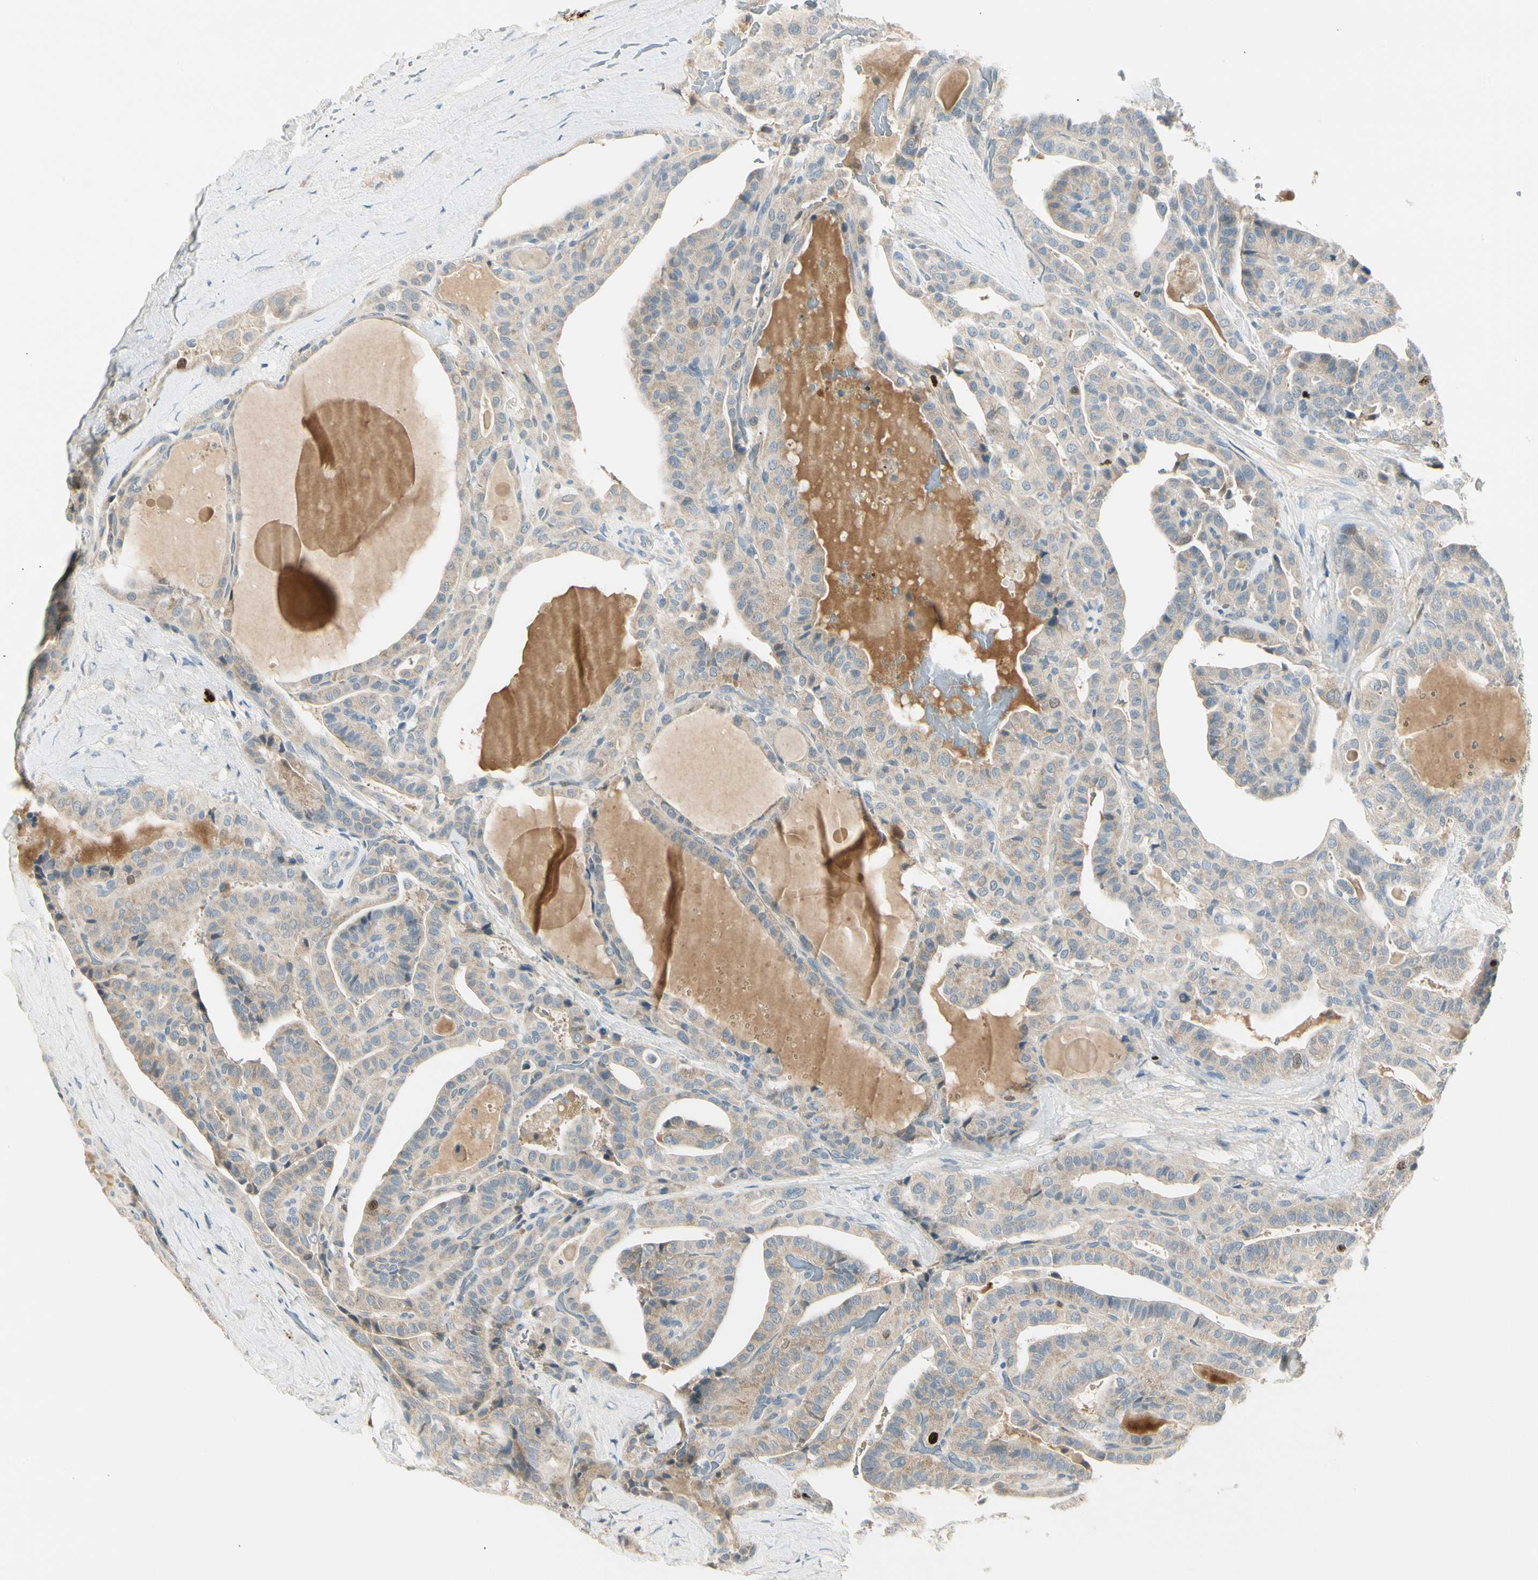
{"staining": {"intensity": "strong", "quantity": "<25%", "location": "nuclear"}, "tissue": "thyroid cancer", "cell_type": "Tumor cells", "image_type": "cancer", "snomed": [{"axis": "morphology", "description": "Papillary adenocarcinoma, NOS"}, {"axis": "topography", "description": "Thyroid gland"}], "caption": "This is a histology image of immunohistochemistry (IHC) staining of papillary adenocarcinoma (thyroid), which shows strong staining in the nuclear of tumor cells.", "gene": "PITX1", "patient": {"sex": "male", "age": 77}}